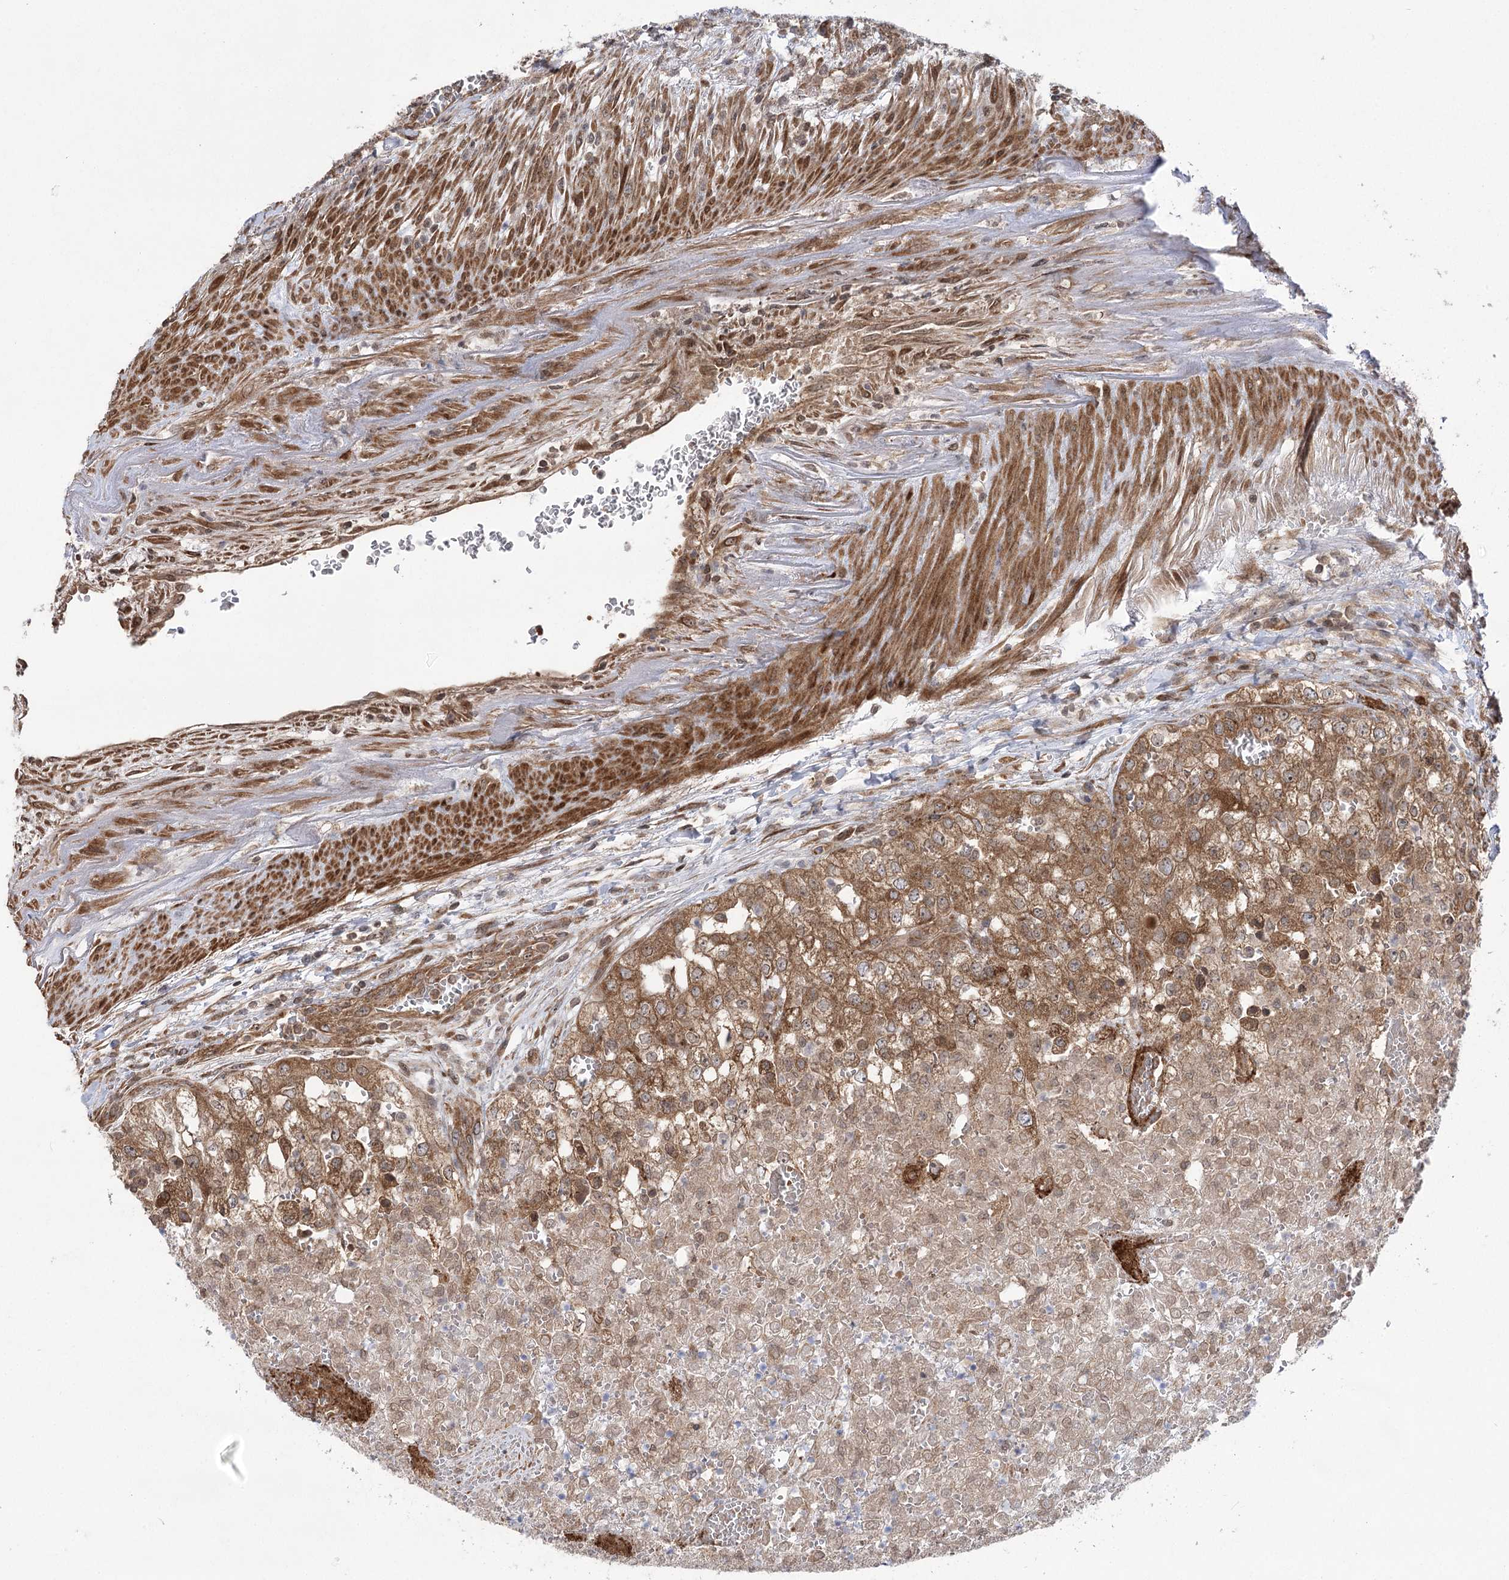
{"staining": {"intensity": "moderate", "quantity": ">75%", "location": "cytoplasmic/membranous"}, "tissue": "renal cancer", "cell_type": "Tumor cells", "image_type": "cancer", "snomed": [{"axis": "morphology", "description": "Adenocarcinoma, NOS"}, {"axis": "topography", "description": "Kidney"}], "caption": "Protein staining displays moderate cytoplasmic/membranous positivity in about >75% of tumor cells in renal adenocarcinoma.", "gene": "TENM2", "patient": {"sex": "female", "age": 54}}